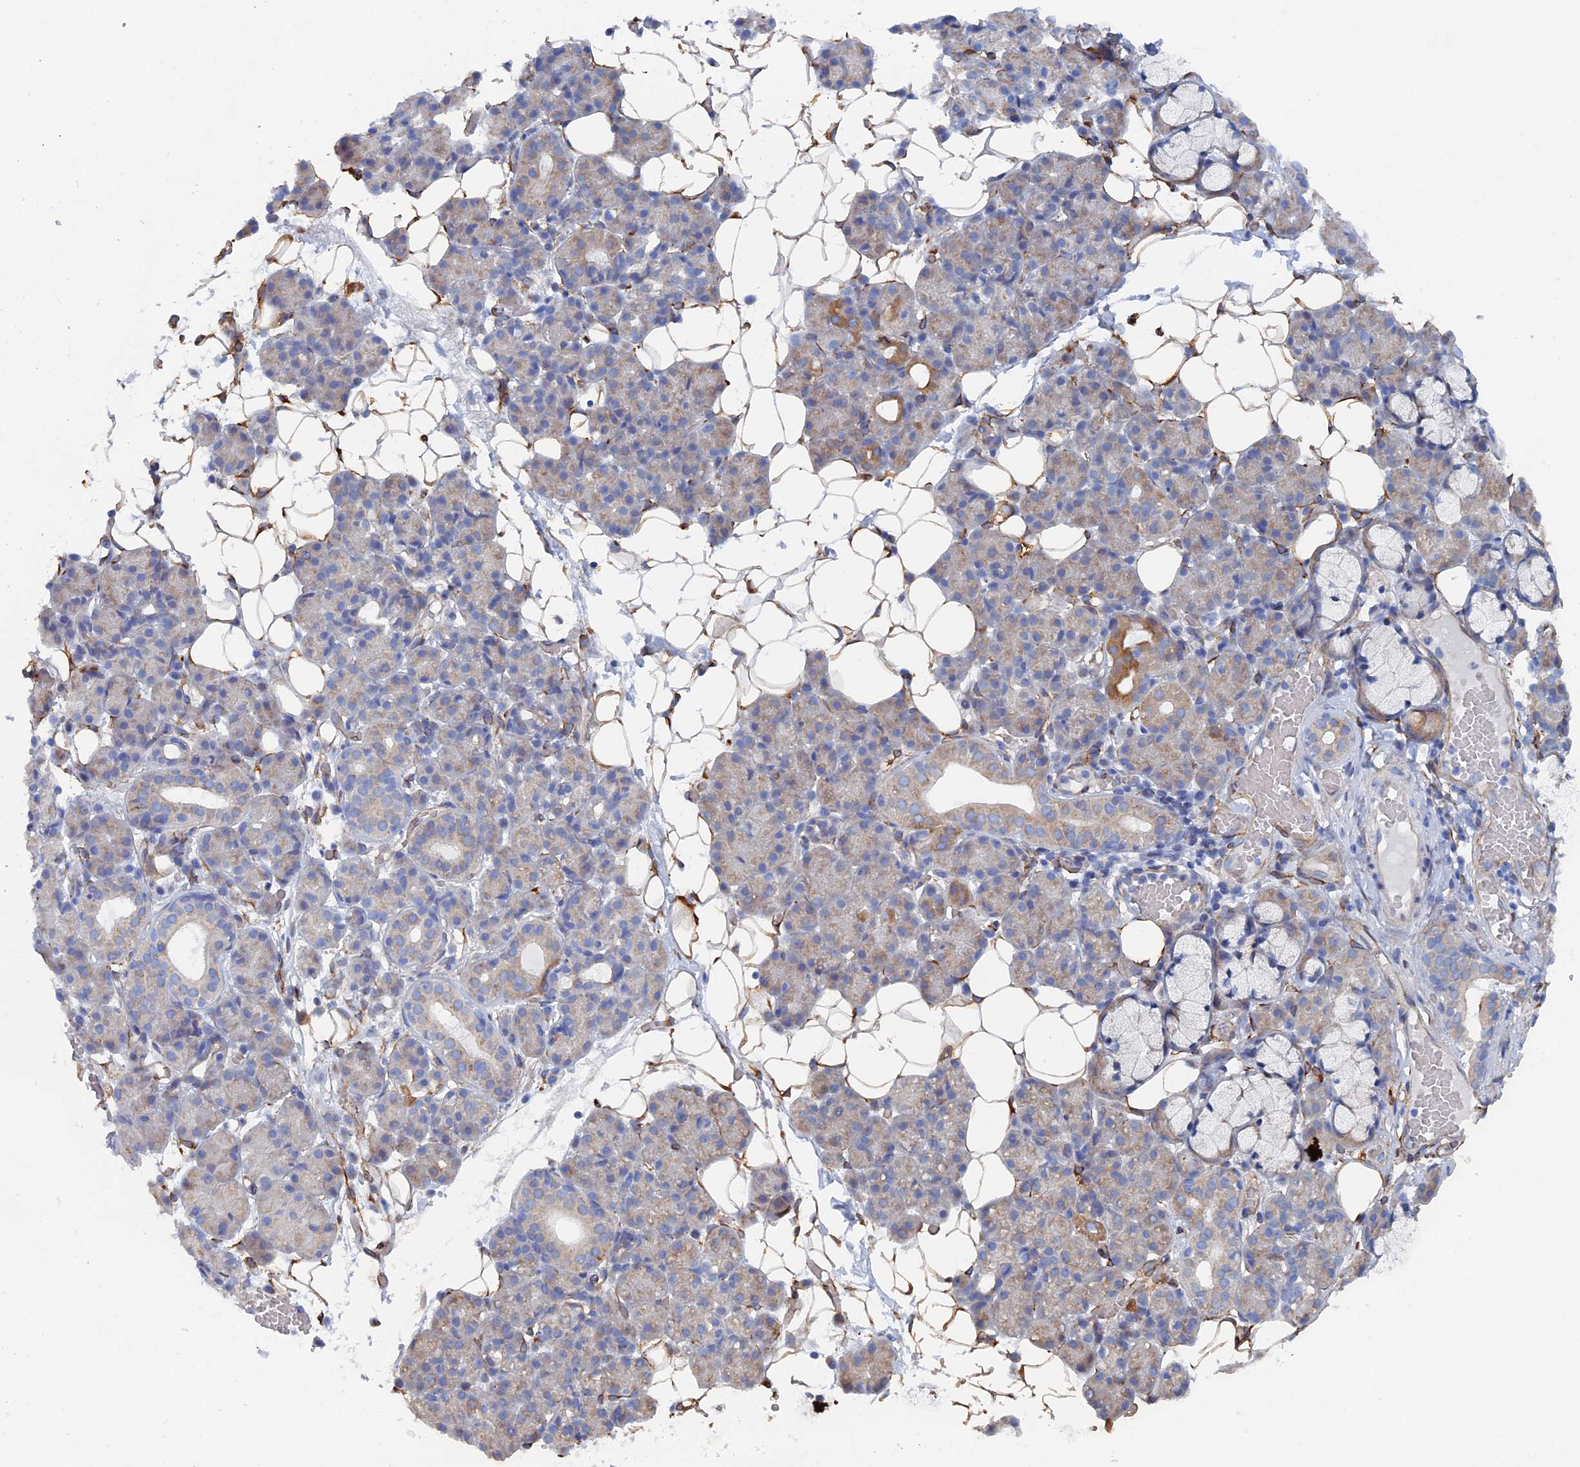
{"staining": {"intensity": "moderate", "quantity": "<25%", "location": "cytoplasmic/membranous"}, "tissue": "salivary gland", "cell_type": "Glandular cells", "image_type": "normal", "snomed": [{"axis": "morphology", "description": "Normal tissue, NOS"}, {"axis": "topography", "description": "Salivary gland"}], "caption": "A high-resolution image shows IHC staining of benign salivary gland, which shows moderate cytoplasmic/membranous staining in approximately <25% of glandular cells.", "gene": "COG7", "patient": {"sex": "male", "age": 63}}